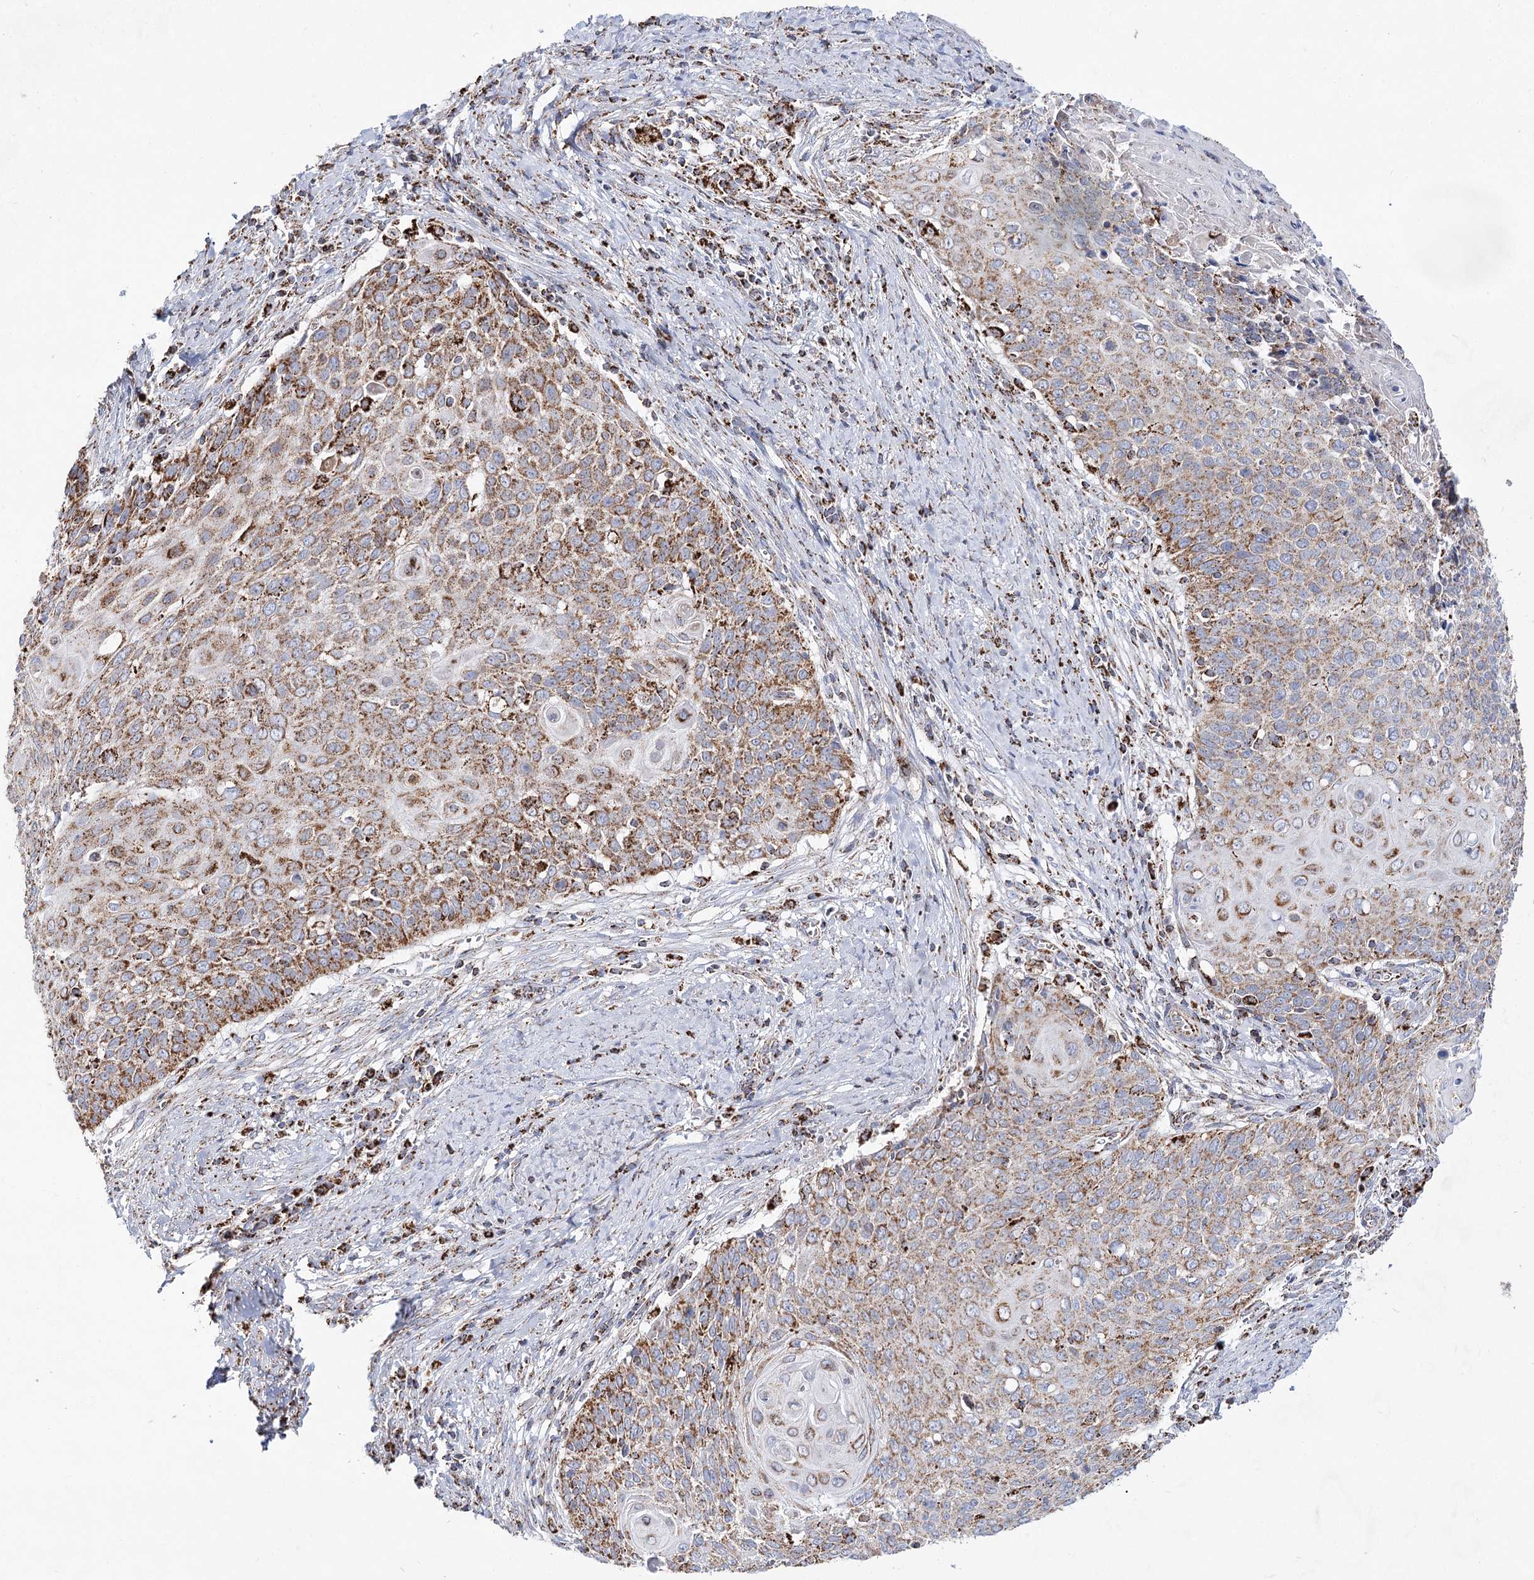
{"staining": {"intensity": "moderate", "quantity": "25%-75%", "location": "cytoplasmic/membranous"}, "tissue": "cervical cancer", "cell_type": "Tumor cells", "image_type": "cancer", "snomed": [{"axis": "morphology", "description": "Squamous cell carcinoma, NOS"}, {"axis": "topography", "description": "Cervix"}], "caption": "The histopathology image reveals a brown stain indicating the presence of a protein in the cytoplasmic/membranous of tumor cells in squamous cell carcinoma (cervical). (DAB = brown stain, brightfield microscopy at high magnification).", "gene": "NADK2", "patient": {"sex": "female", "age": 39}}